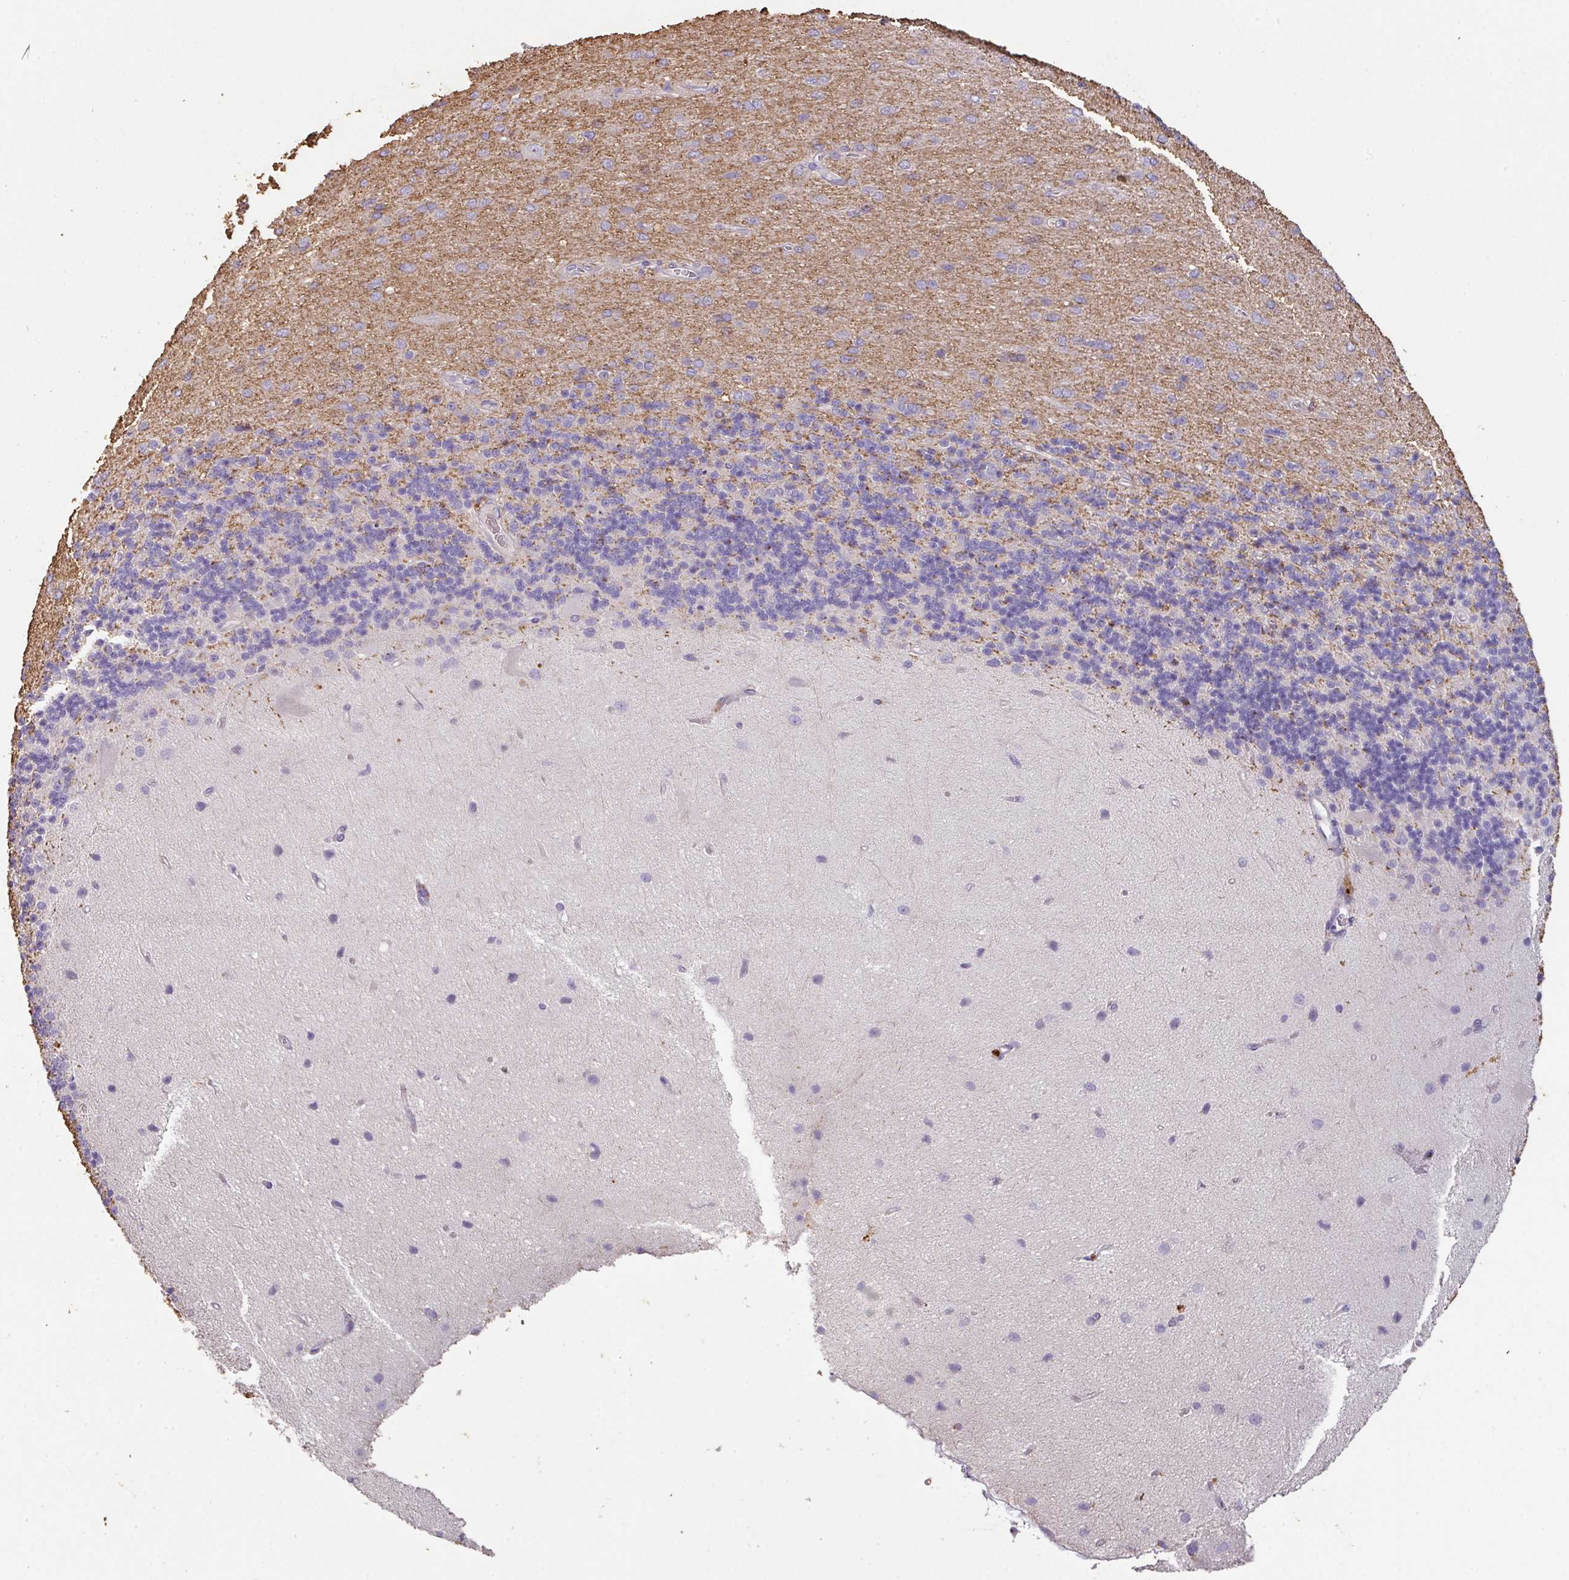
{"staining": {"intensity": "negative", "quantity": "none", "location": "none"}, "tissue": "cerebellum", "cell_type": "Cells in granular layer", "image_type": "normal", "snomed": [{"axis": "morphology", "description": "Normal tissue, NOS"}, {"axis": "topography", "description": "Cerebellum"}], "caption": "Micrograph shows no significant protein expression in cells in granular layer of unremarkable cerebellum. Nuclei are stained in blue.", "gene": "ZNF266", "patient": {"sex": "female", "age": 29}}